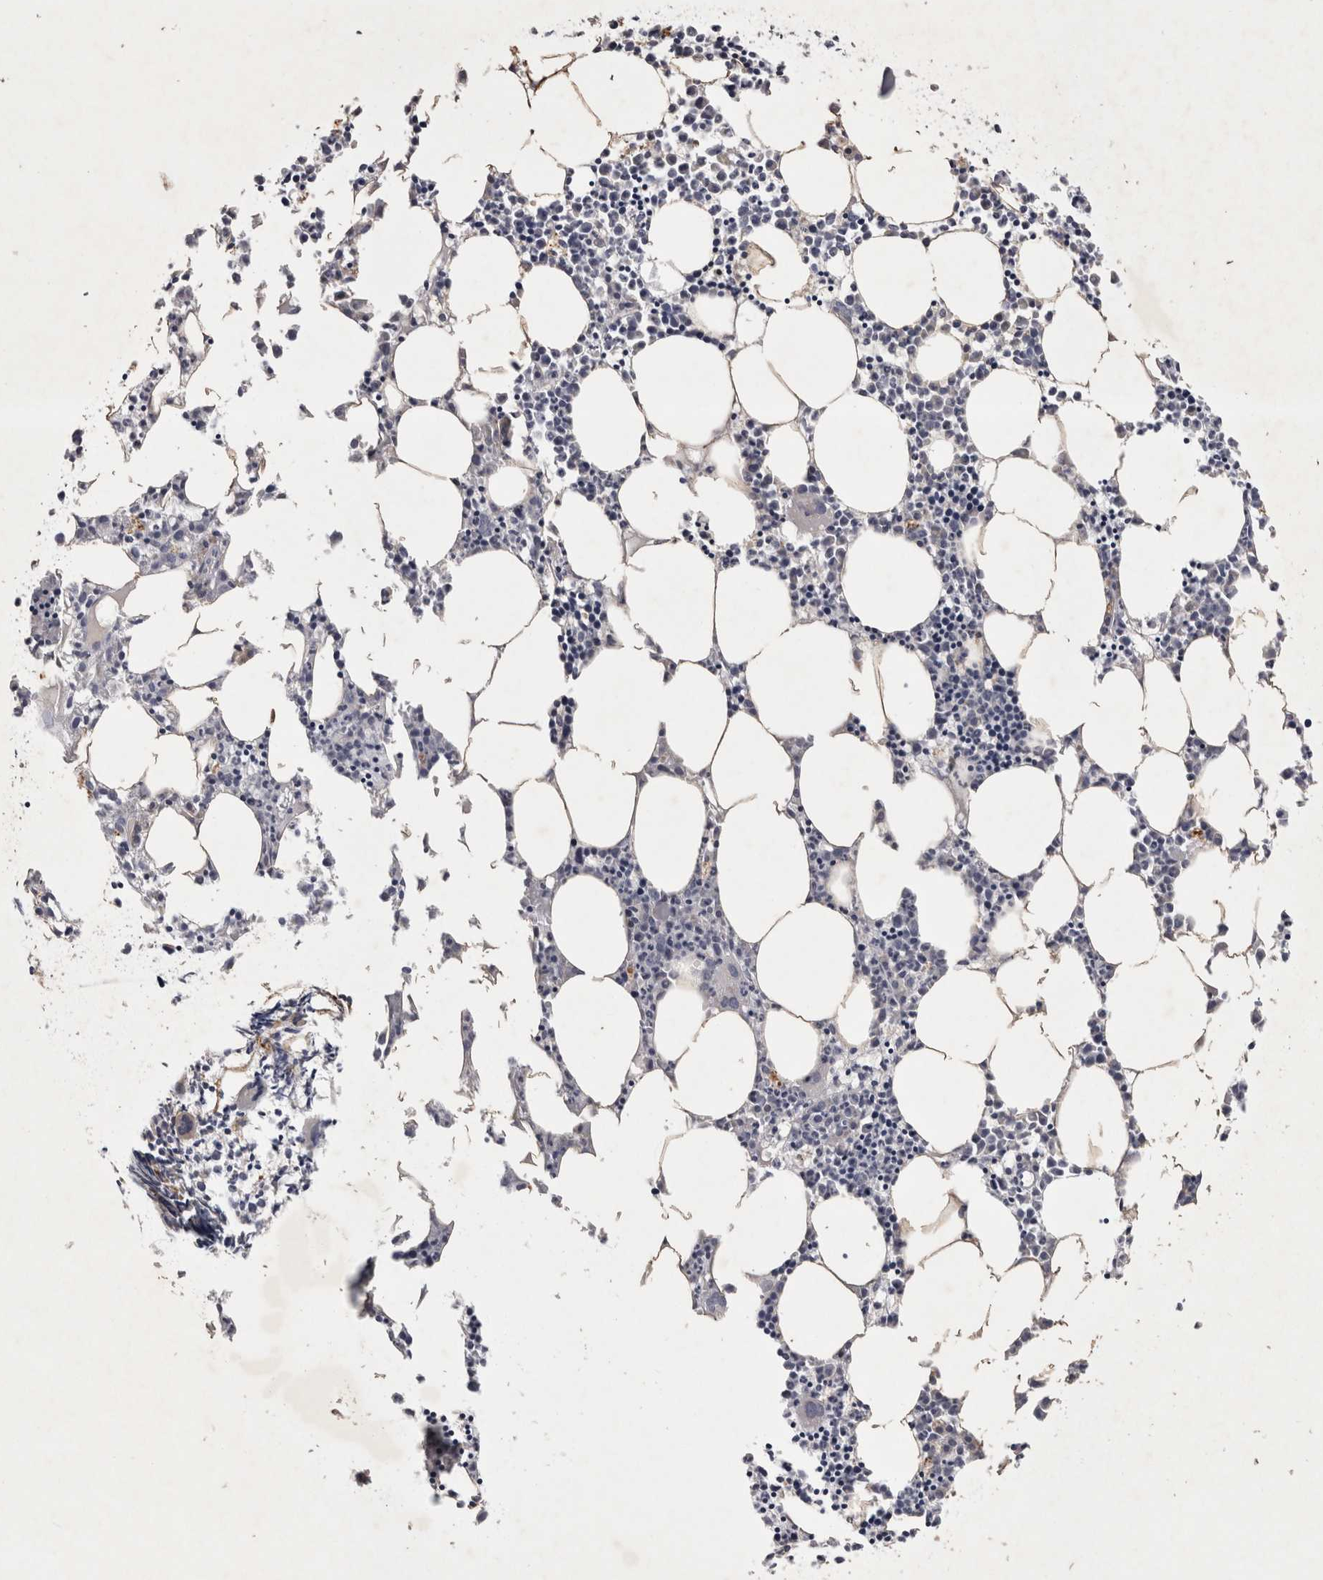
{"staining": {"intensity": "negative", "quantity": "none", "location": "none"}, "tissue": "bone marrow", "cell_type": "Hematopoietic cells", "image_type": "normal", "snomed": [{"axis": "morphology", "description": "Normal tissue, NOS"}, {"axis": "morphology", "description": "Inflammation, NOS"}, {"axis": "topography", "description": "Bone marrow"}], "caption": "DAB (3,3'-diaminobenzidine) immunohistochemical staining of benign human bone marrow displays no significant staining in hematopoietic cells. (Stains: DAB IHC with hematoxylin counter stain, Microscopy: brightfield microscopy at high magnification).", "gene": "DBT", "patient": {"sex": "female", "age": 62}}